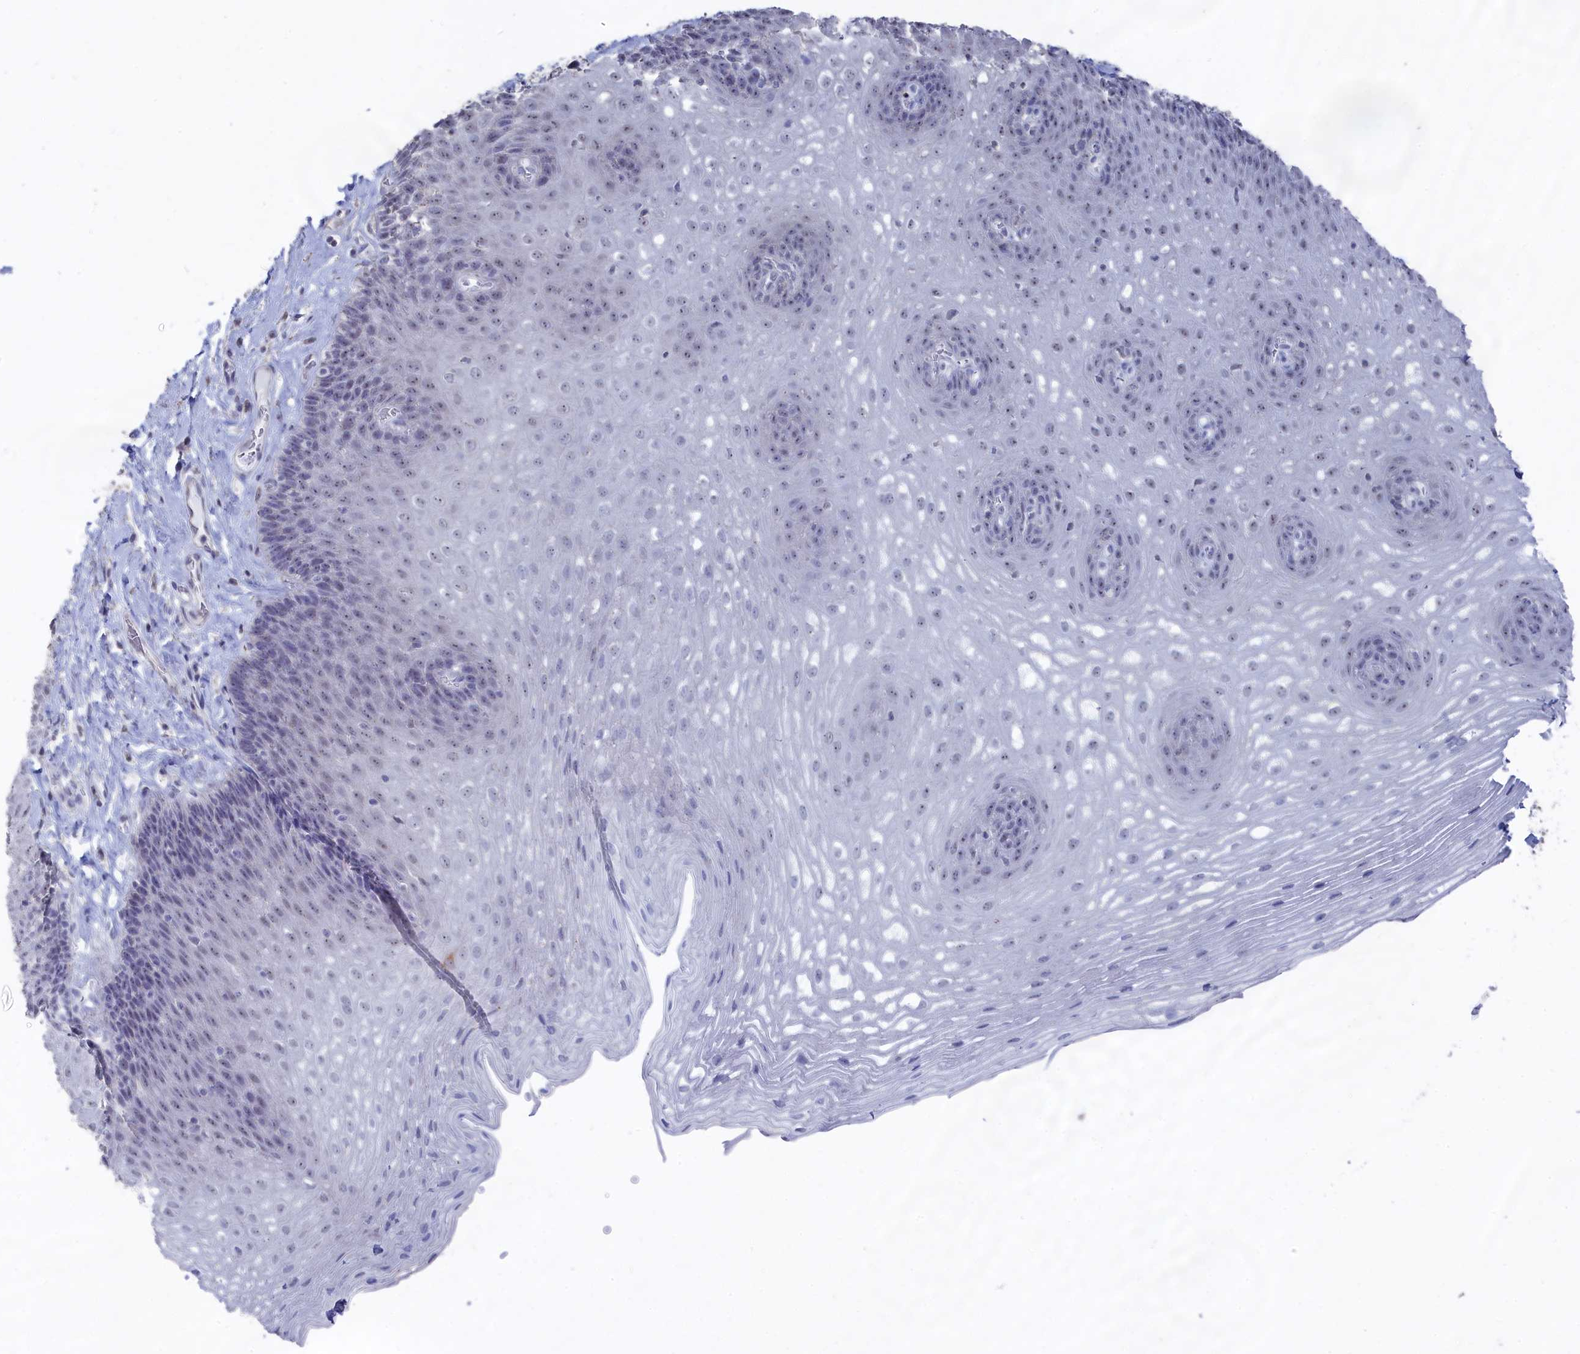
{"staining": {"intensity": "weak", "quantity": "<25%", "location": "nuclear"}, "tissue": "esophagus", "cell_type": "Squamous epithelial cells", "image_type": "normal", "snomed": [{"axis": "morphology", "description": "Normal tissue, NOS"}, {"axis": "topography", "description": "Esophagus"}], "caption": "The photomicrograph exhibits no staining of squamous epithelial cells in benign esophagus. The staining is performed using DAB (3,3'-diaminobenzidine) brown chromogen with nuclei counter-stained in using hematoxylin.", "gene": "SEMG2", "patient": {"sex": "female", "age": 66}}